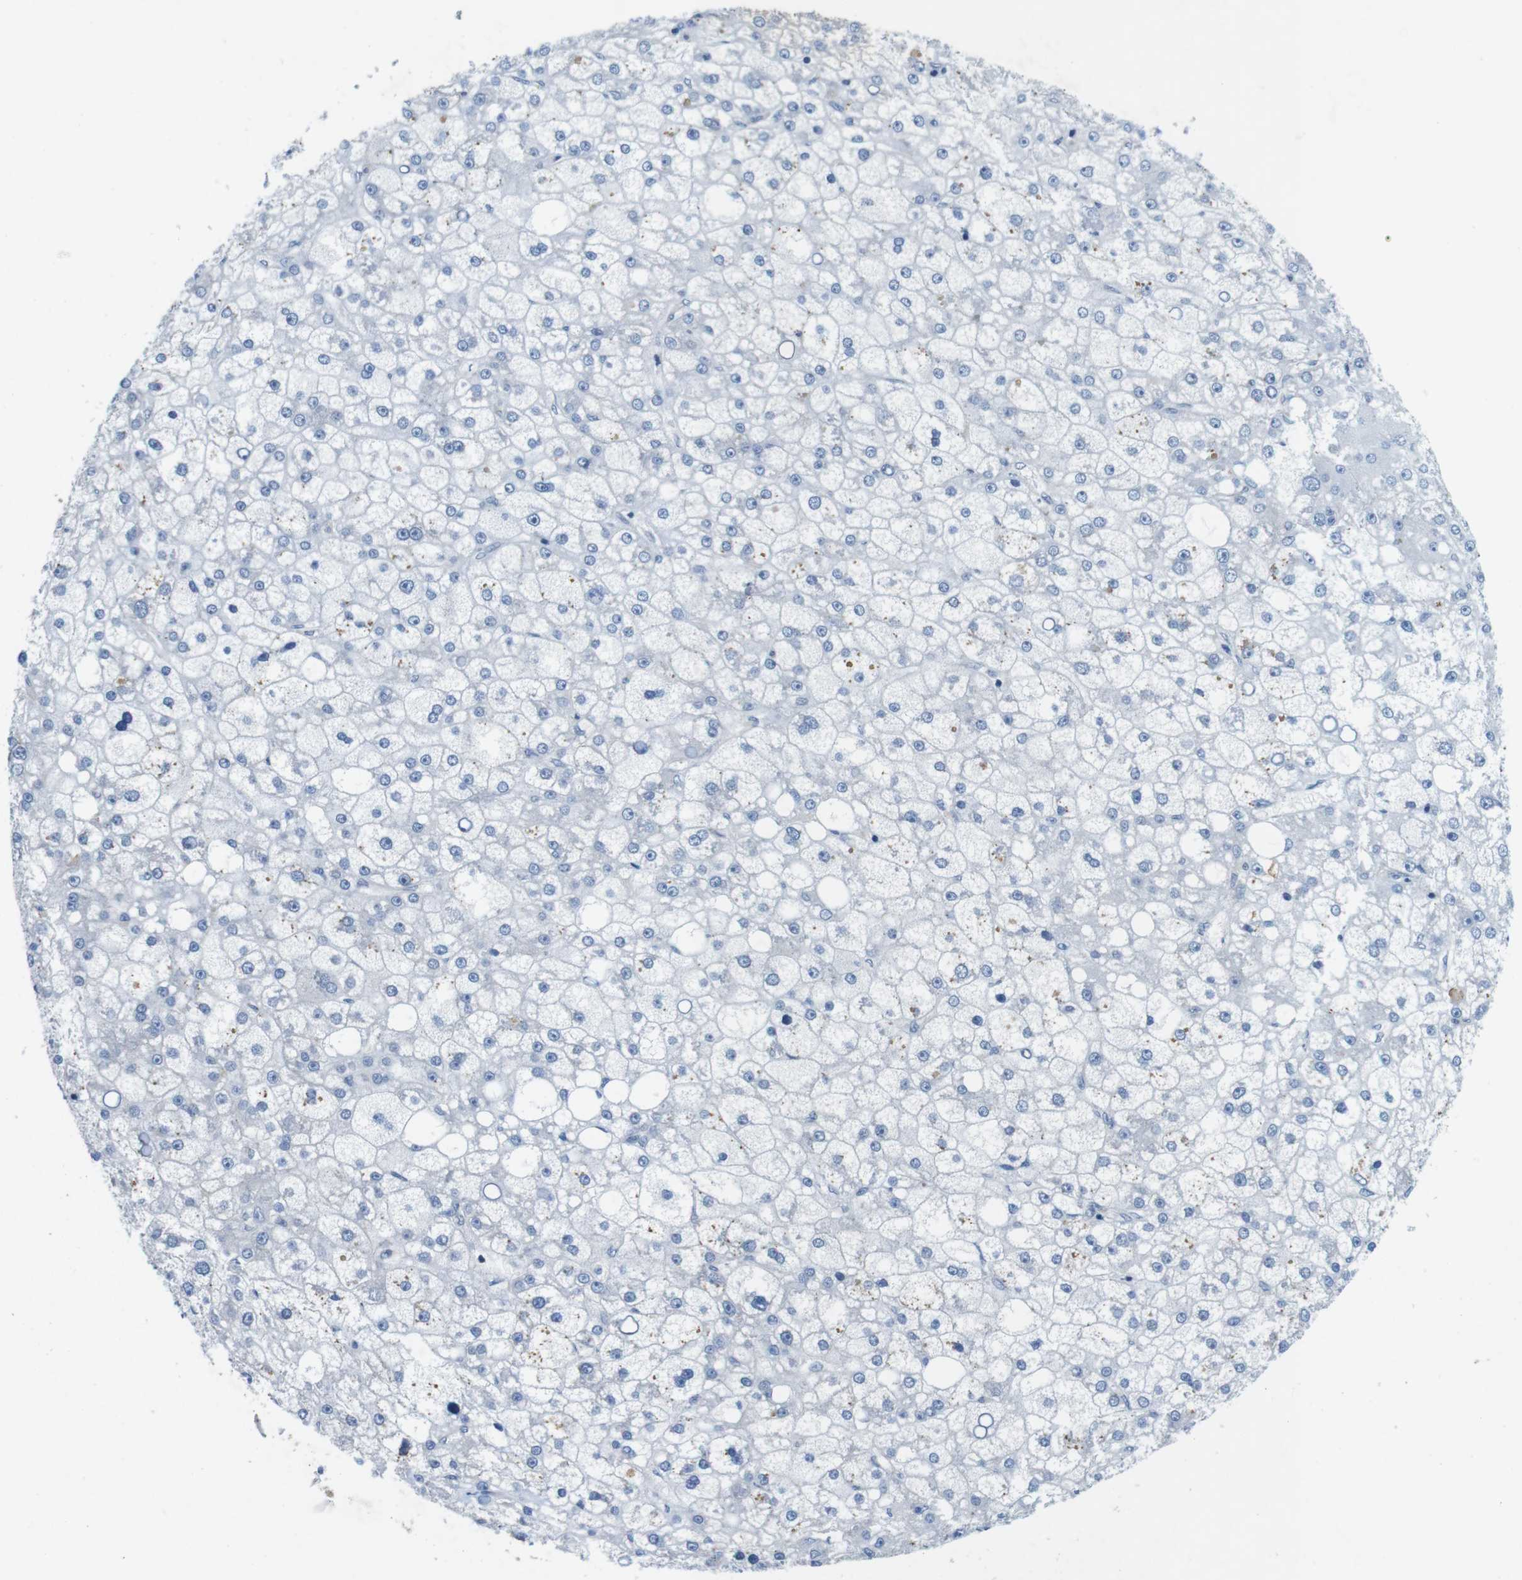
{"staining": {"intensity": "negative", "quantity": "none", "location": "none"}, "tissue": "liver cancer", "cell_type": "Tumor cells", "image_type": "cancer", "snomed": [{"axis": "morphology", "description": "Carcinoma, Hepatocellular, NOS"}, {"axis": "topography", "description": "Liver"}], "caption": "Human hepatocellular carcinoma (liver) stained for a protein using immunohistochemistry (IHC) exhibits no expression in tumor cells.", "gene": "DCLK1", "patient": {"sex": "male", "age": 67}}